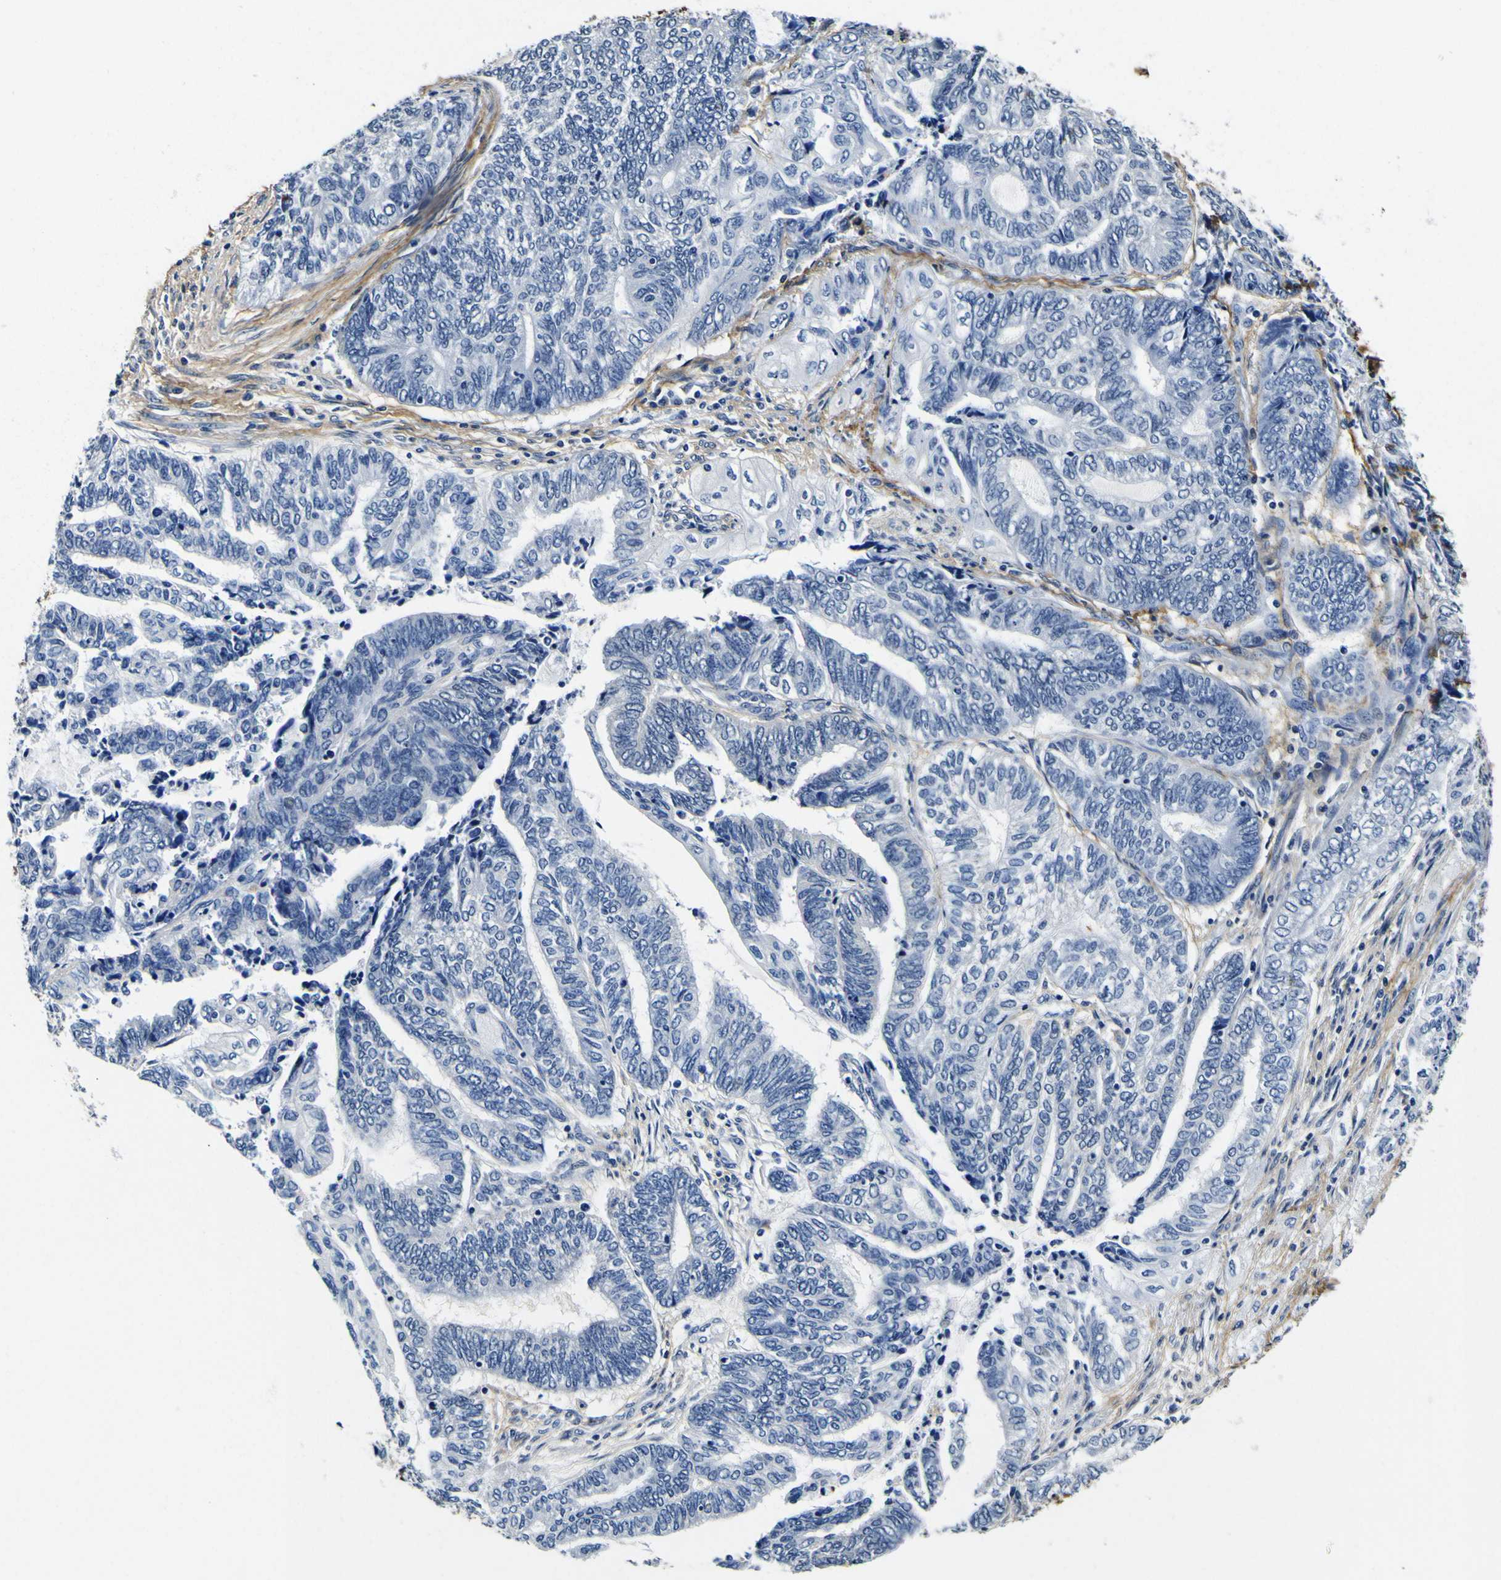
{"staining": {"intensity": "negative", "quantity": "none", "location": "none"}, "tissue": "endometrial cancer", "cell_type": "Tumor cells", "image_type": "cancer", "snomed": [{"axis": "morphology", "description": "Adenocarcinoma, NOS"}, {"axis": "topography", "description": "Uterus"}, {"axis": "topography", "description": "Endometrium"}], "caption": "This histopathology image is of endometrial cancer (adenocarcinoma) stained with immunohistochemistry (IHC) to label a protein in brown with the nuclei are counter-stained blue. There is no staining in tumor cells. Brightfield microscopy of immunohistochemistry stained with DAB (3,3'-diaminobenzidine) (brown) and hematoxylin (blue), captured at high magnification.", "gene": "POSTN", "patient": {"sex": "female", "age": 70}}